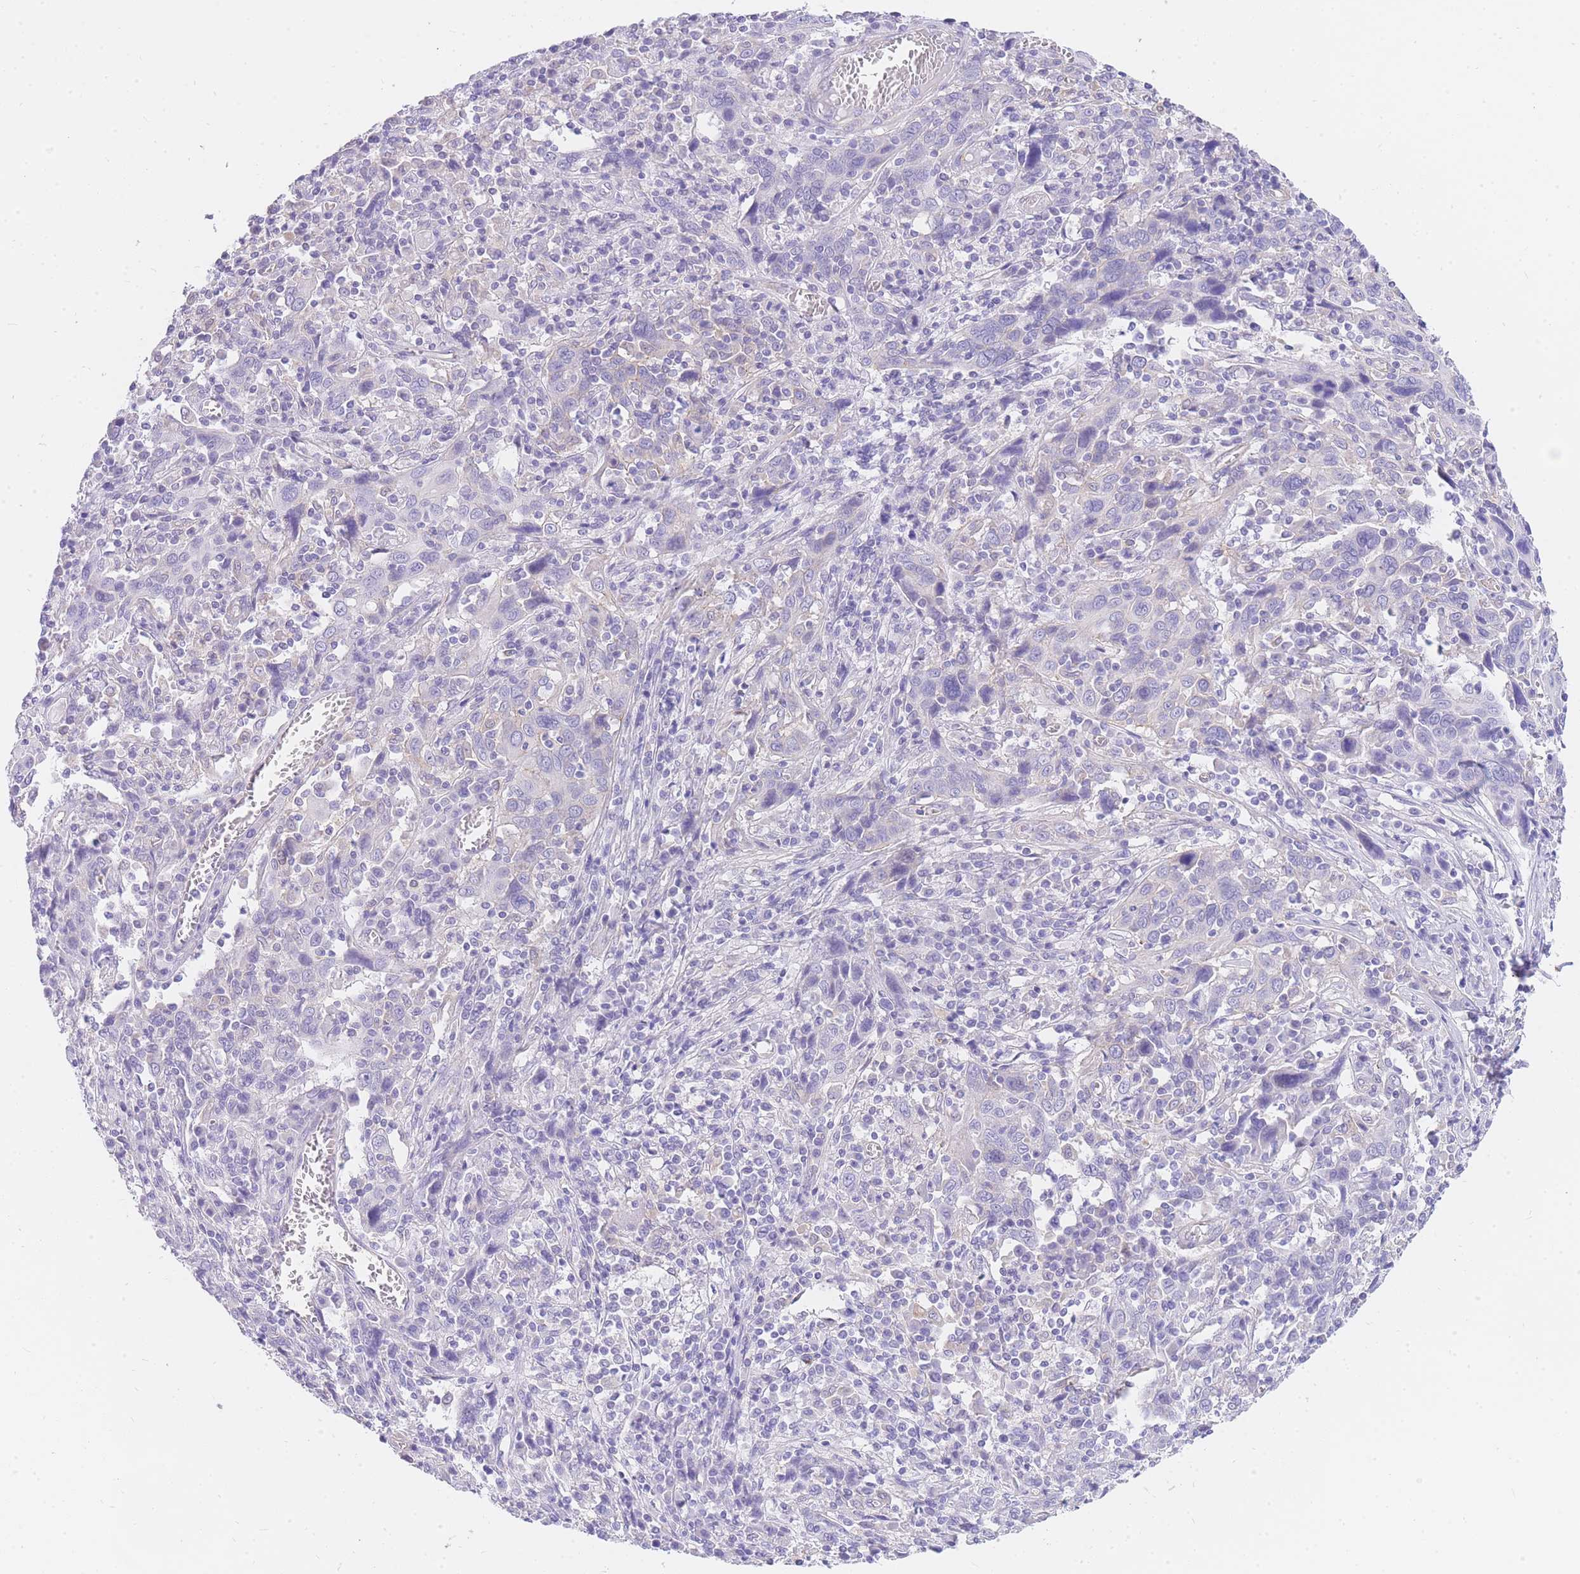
{"staining": {"intensity": "negative", "quantity": "none", "location": "none"}, "tissue": "cervical cancer", "cell_type": "Tumor cells", "image_type": "cancer", "snomed": [{"axis": "morphology", "description": "Squamous cell carcinoma, NOS"}, {"axis": "topography", "description": "Cervix"}], "caption": "A photomicrograph of cervical cancer stained for a protein reveals no brown staining in tumor cells. (Stains: DAB (3,3'-diaminobenzidine) IHC with hematoxylin counter stain, Microscopy: brightfield microscopy at high magnification).", "gene": "SRSF12", "patient": {"sex": "female", "age": 46}}